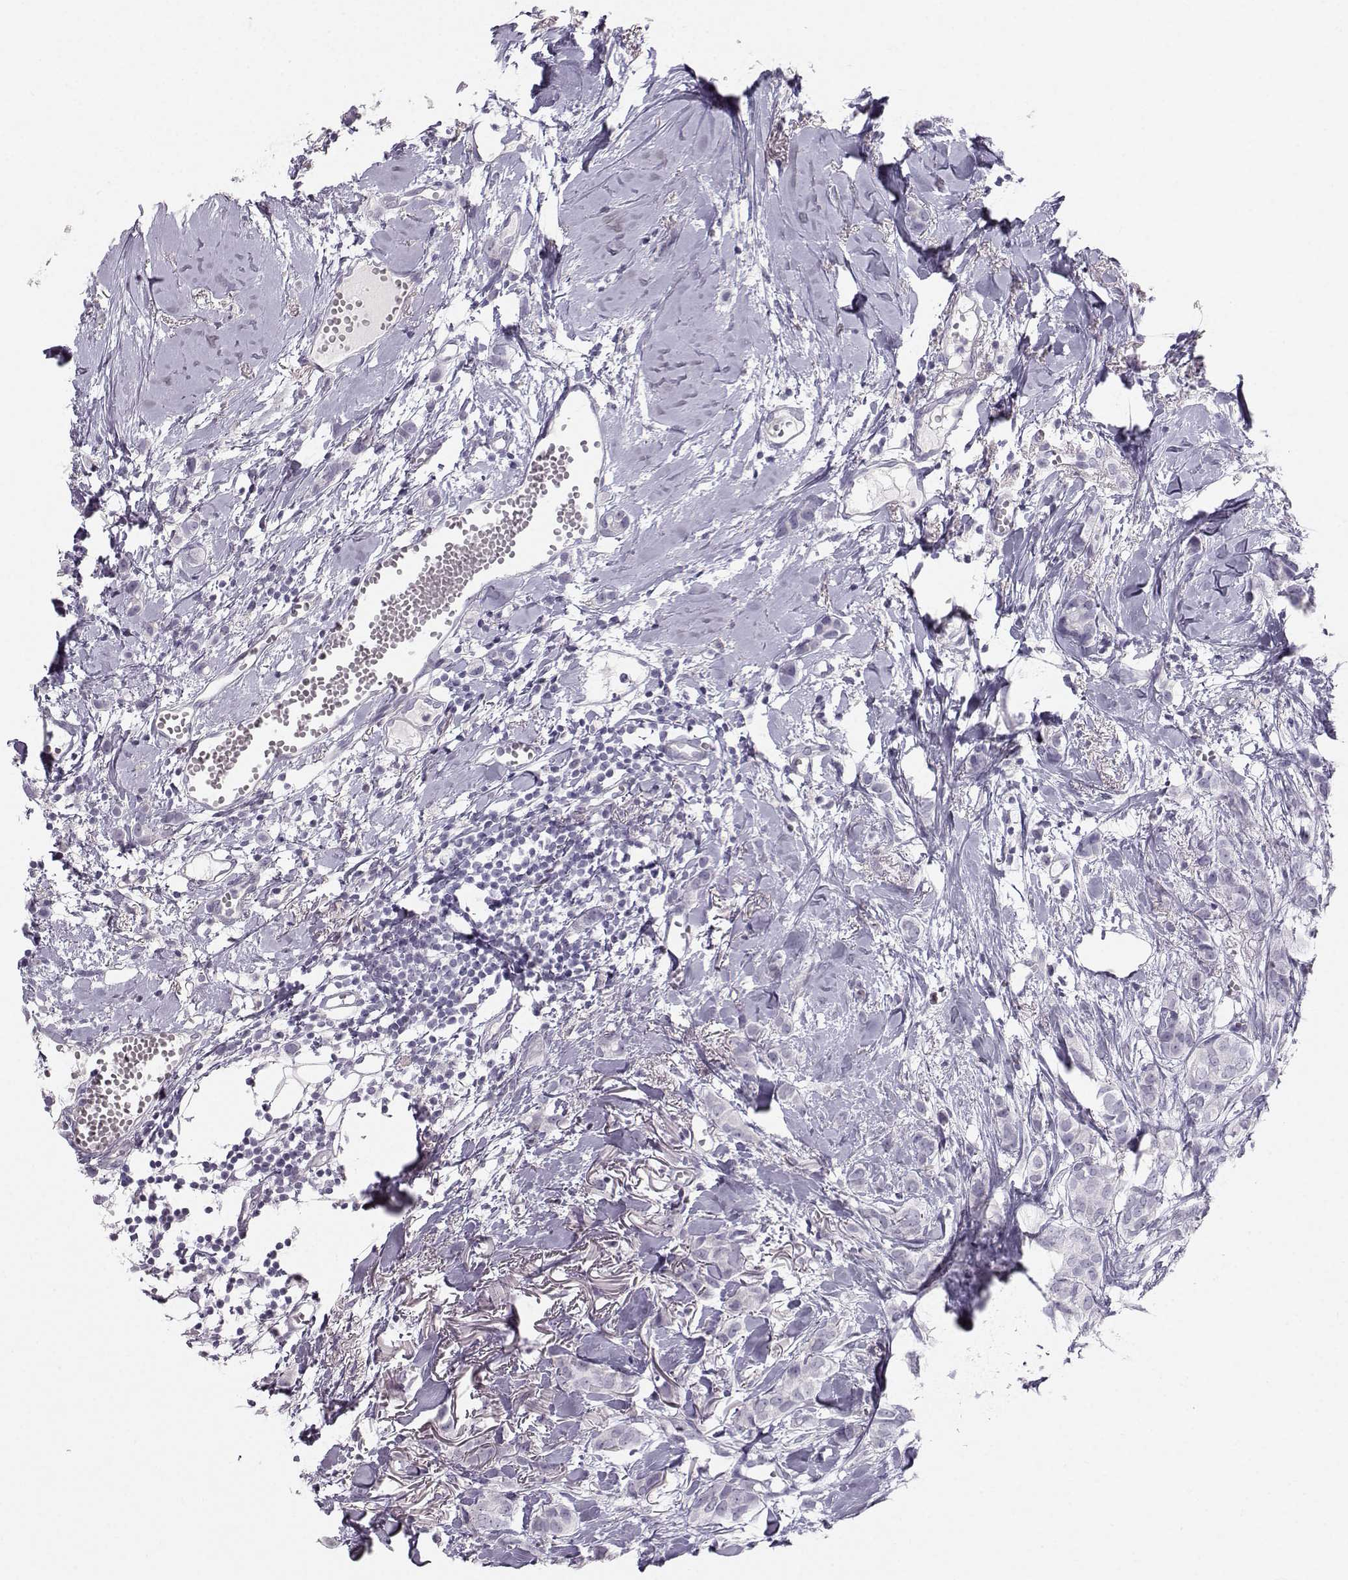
{"staining": {"intensity": "negative", "quantity": "none", "location": "none"}, "tissue": "breast cancer", "cell_type": "Tumor cells", "image_type": "cancer", "snomed": [{"axis": "morphology", "description": "Duct carcinoma"}, {"axis": "topography", "description": "Breast"}], "caption": "The histopathology image demonstrates no staining of tumor cells in infiltrating ductal carcinoma (breast). The staining was performed using DAB to visualize the protein expression in brown, while the nuclei were stained in blue with hematoxylin (Magnification: 20x).", "gene": "CASR", "patient": {"sex": "female", "age": 85}}